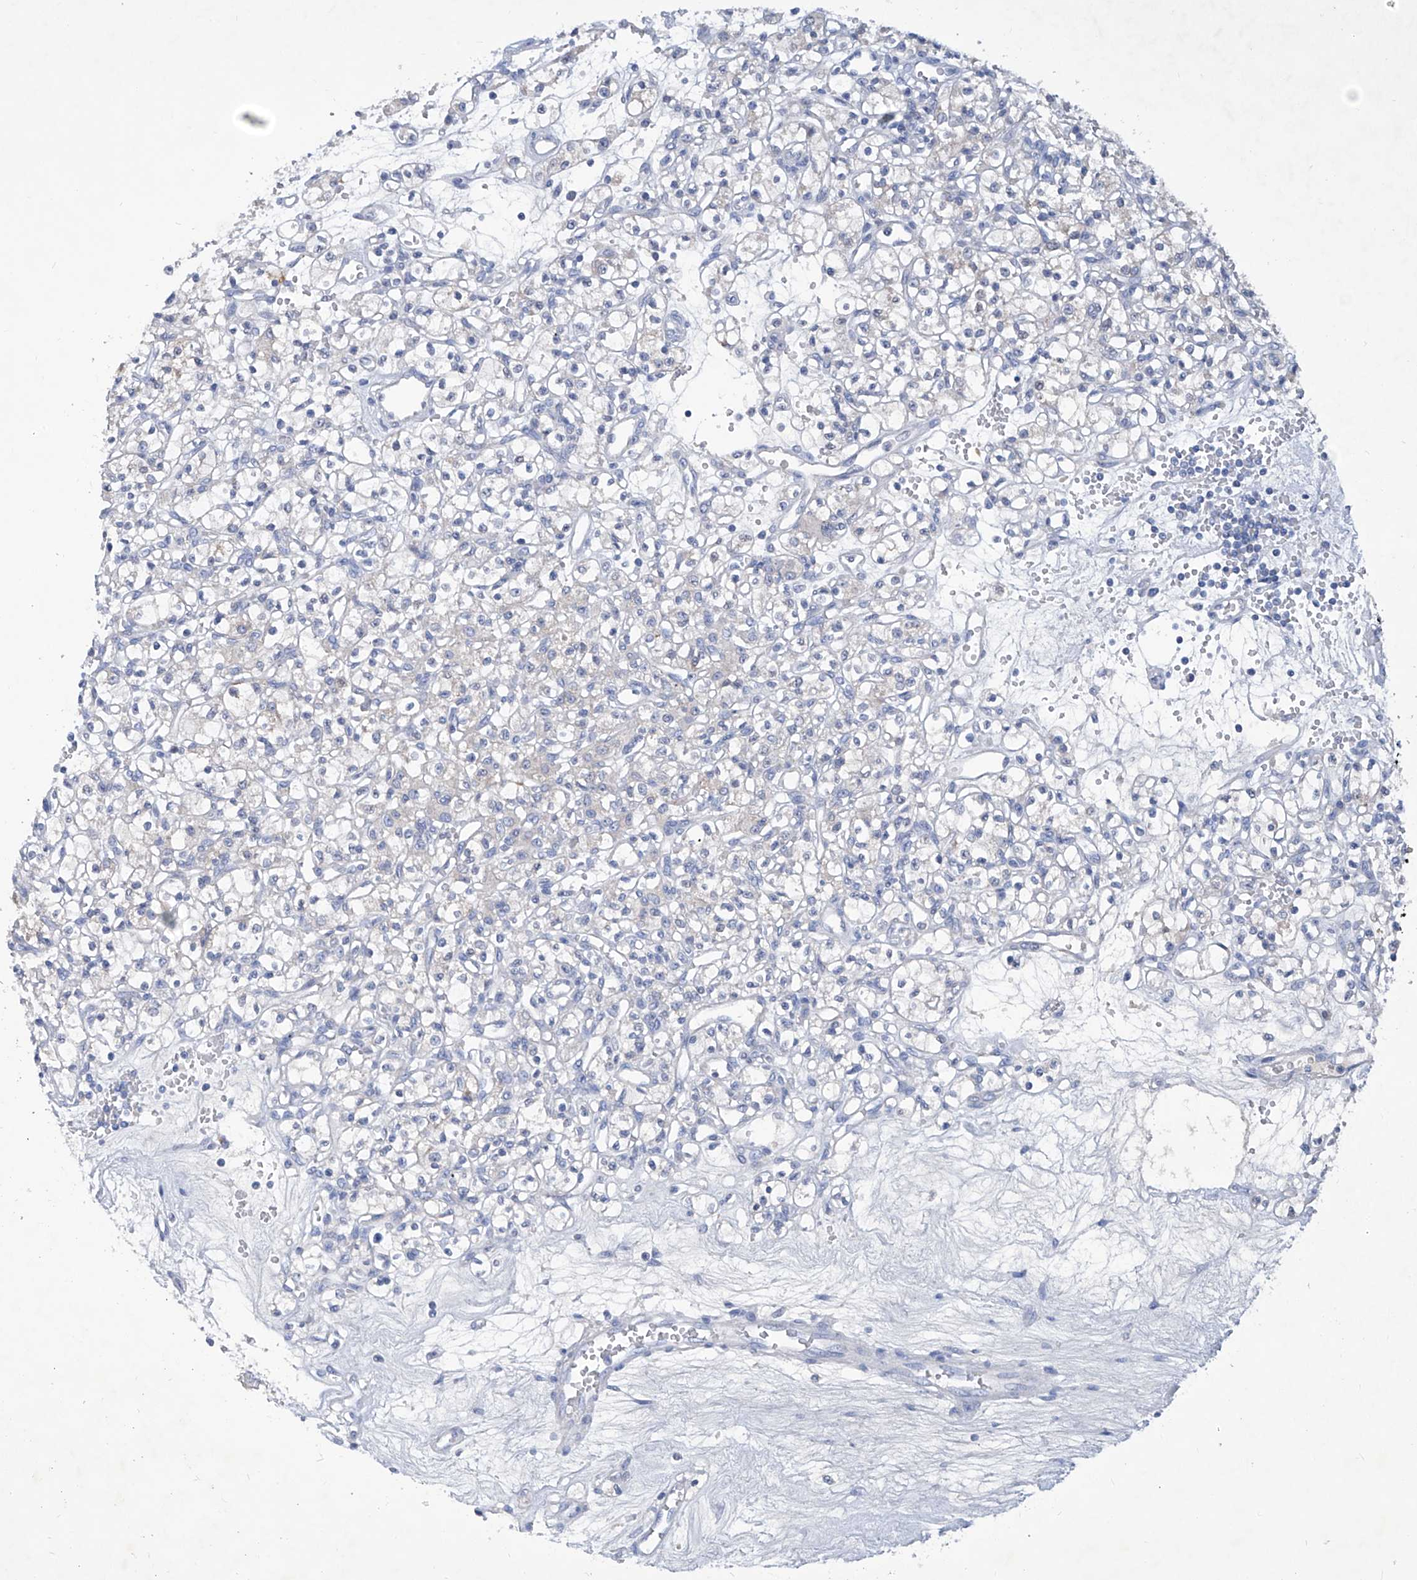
{"staining": {"intensity": "negative", "quantity": "none", "location": "none"}, "tissue": "renal cancer", "cell_type": "Tumor cells", "image_type": "cancer", "snomed": [{"axis": "morphology", "description": "Adenocarcinoma, NOS"}, {"axis": "topography", "description": "Kidney"}], "caption": "IHC image of neoplastic tissue: human adenocarcinoma (renal) stained with DAB (3,3'-diaminobenzidine) shows no significant protein positivity in tumor cells.", "gene": "KLHL17", "patient": {"sex": "female", "age": 59}}